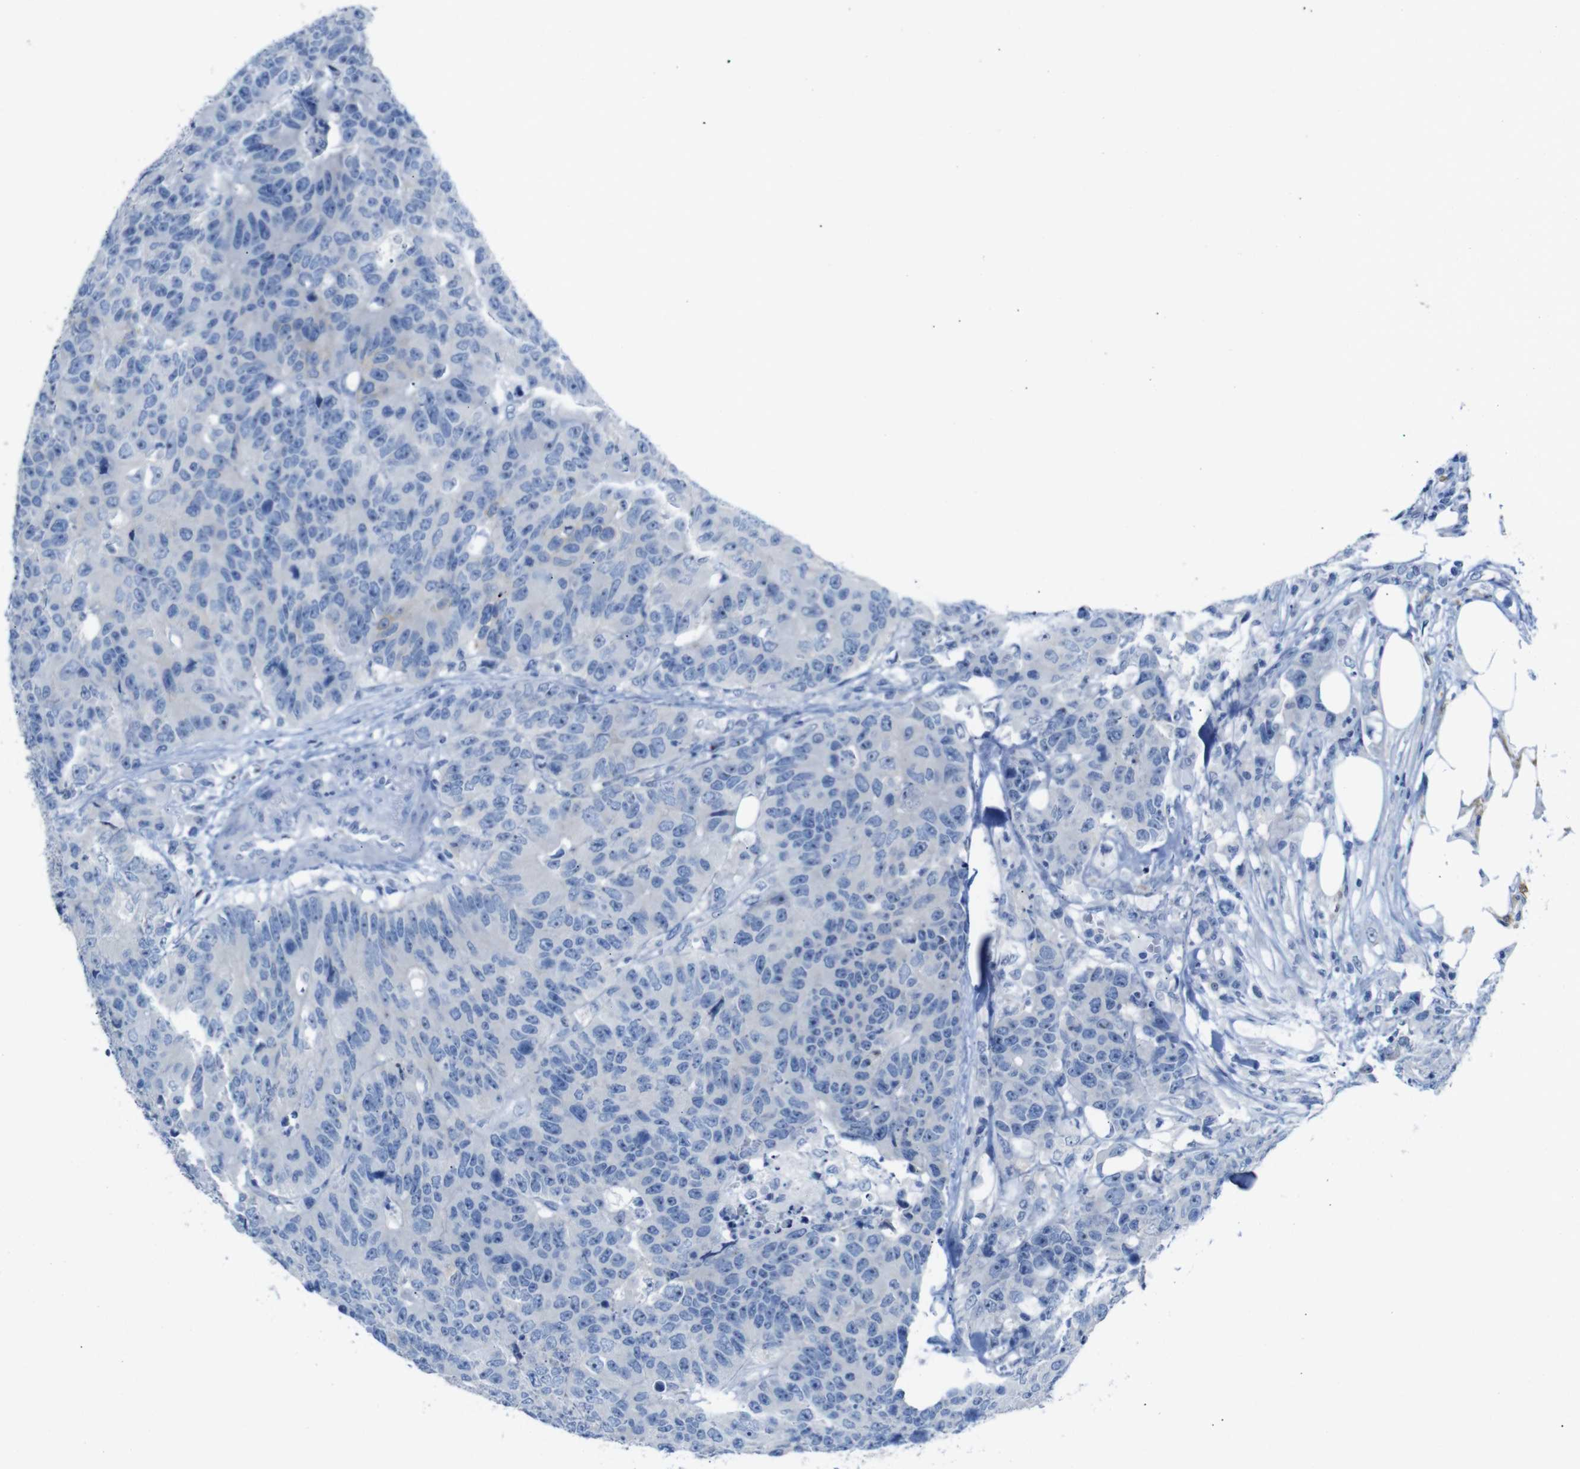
{"staining": {"intensity": "negative", "quantity": "none", "location": "none"}, "tissue": "colorectal cancer", "cell_type": "Tumor cells", "image_type": "cancer", "snomed": [{"axis": "morphology", "description": "Adenocarcinoma, NOS"}, {"axis": "topography", "description": "Colon"}], "caption": "High magnification brightfield microscopy of colorectal cancer (adenocarcinoma) stained with DAB (3,3'-diaminobenzidine) (brown) and counterstained with hematoxylin (blue): tumor cells show no significant positivity.", "gene": "C1orf210", "patient": {"sex": "female", "age": 86}}